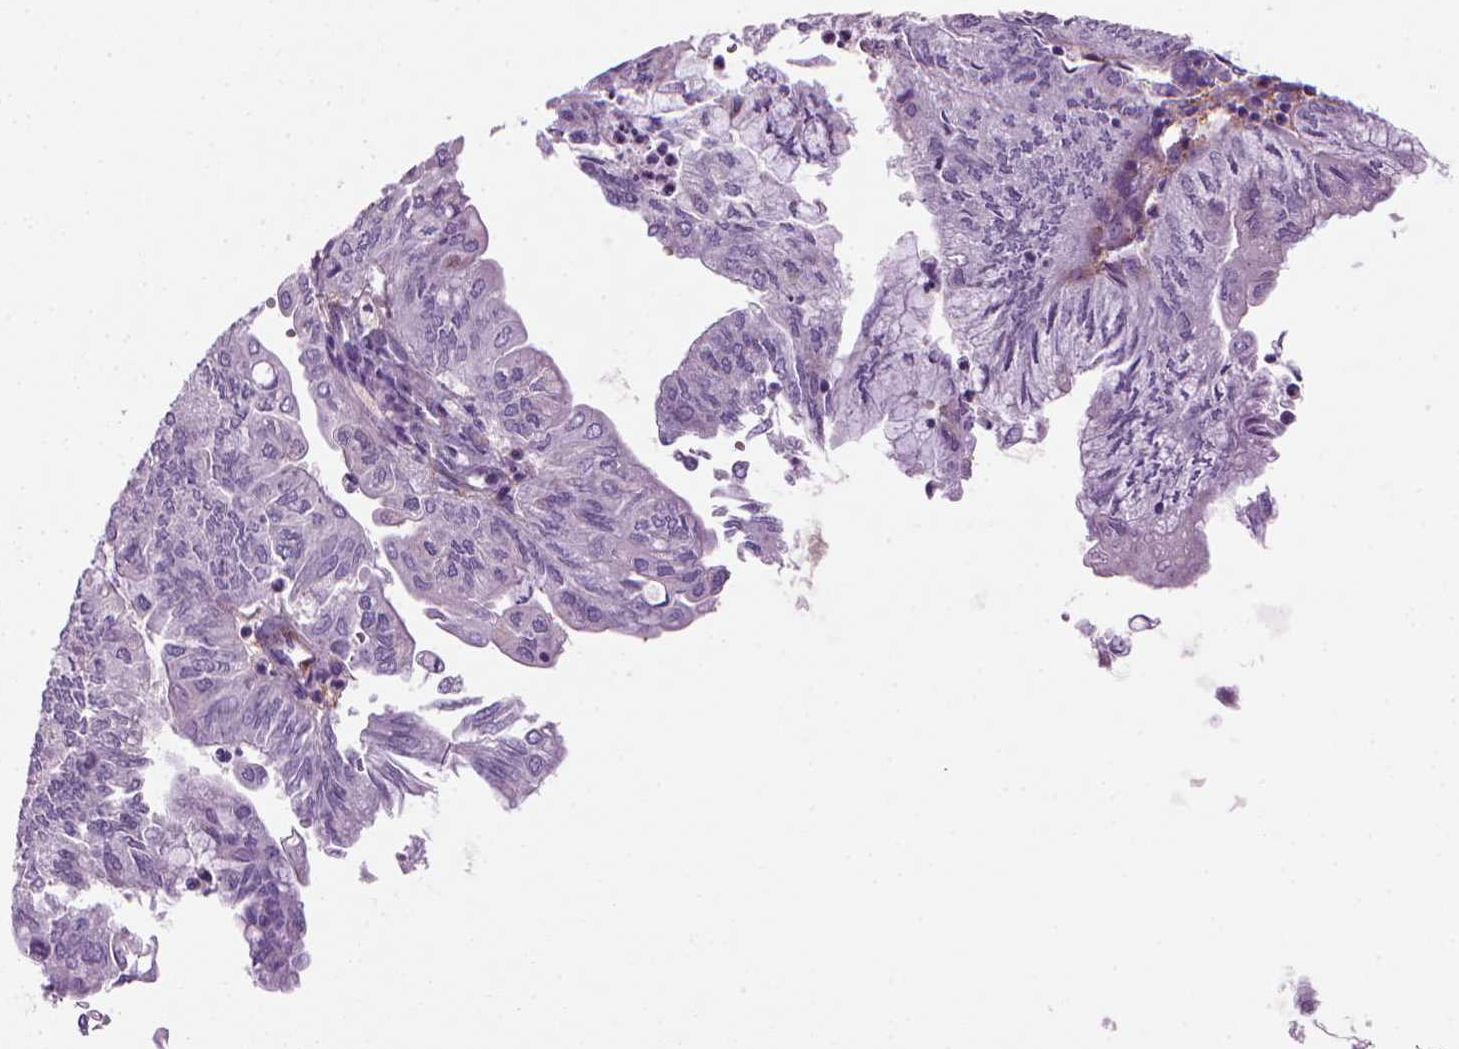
{"staining": {"intensity": "negative", "quantity": "none", "location": "none"}, "tissue": "endometrial cancer", "cell_type": "Tumor cells", "image_type": "cancer", "snomed": [{"axis": "morphology", "description": "Adenocarcinoma, NOS"}, {"axis": "topography", "description": "Endometrium"}], "caption": "Image shows no significant protein positivity in tumor cells of endometrial adenocarcinoma.", "gene": "MARCKS", "patient": {"sex": "female", "age": 59}}